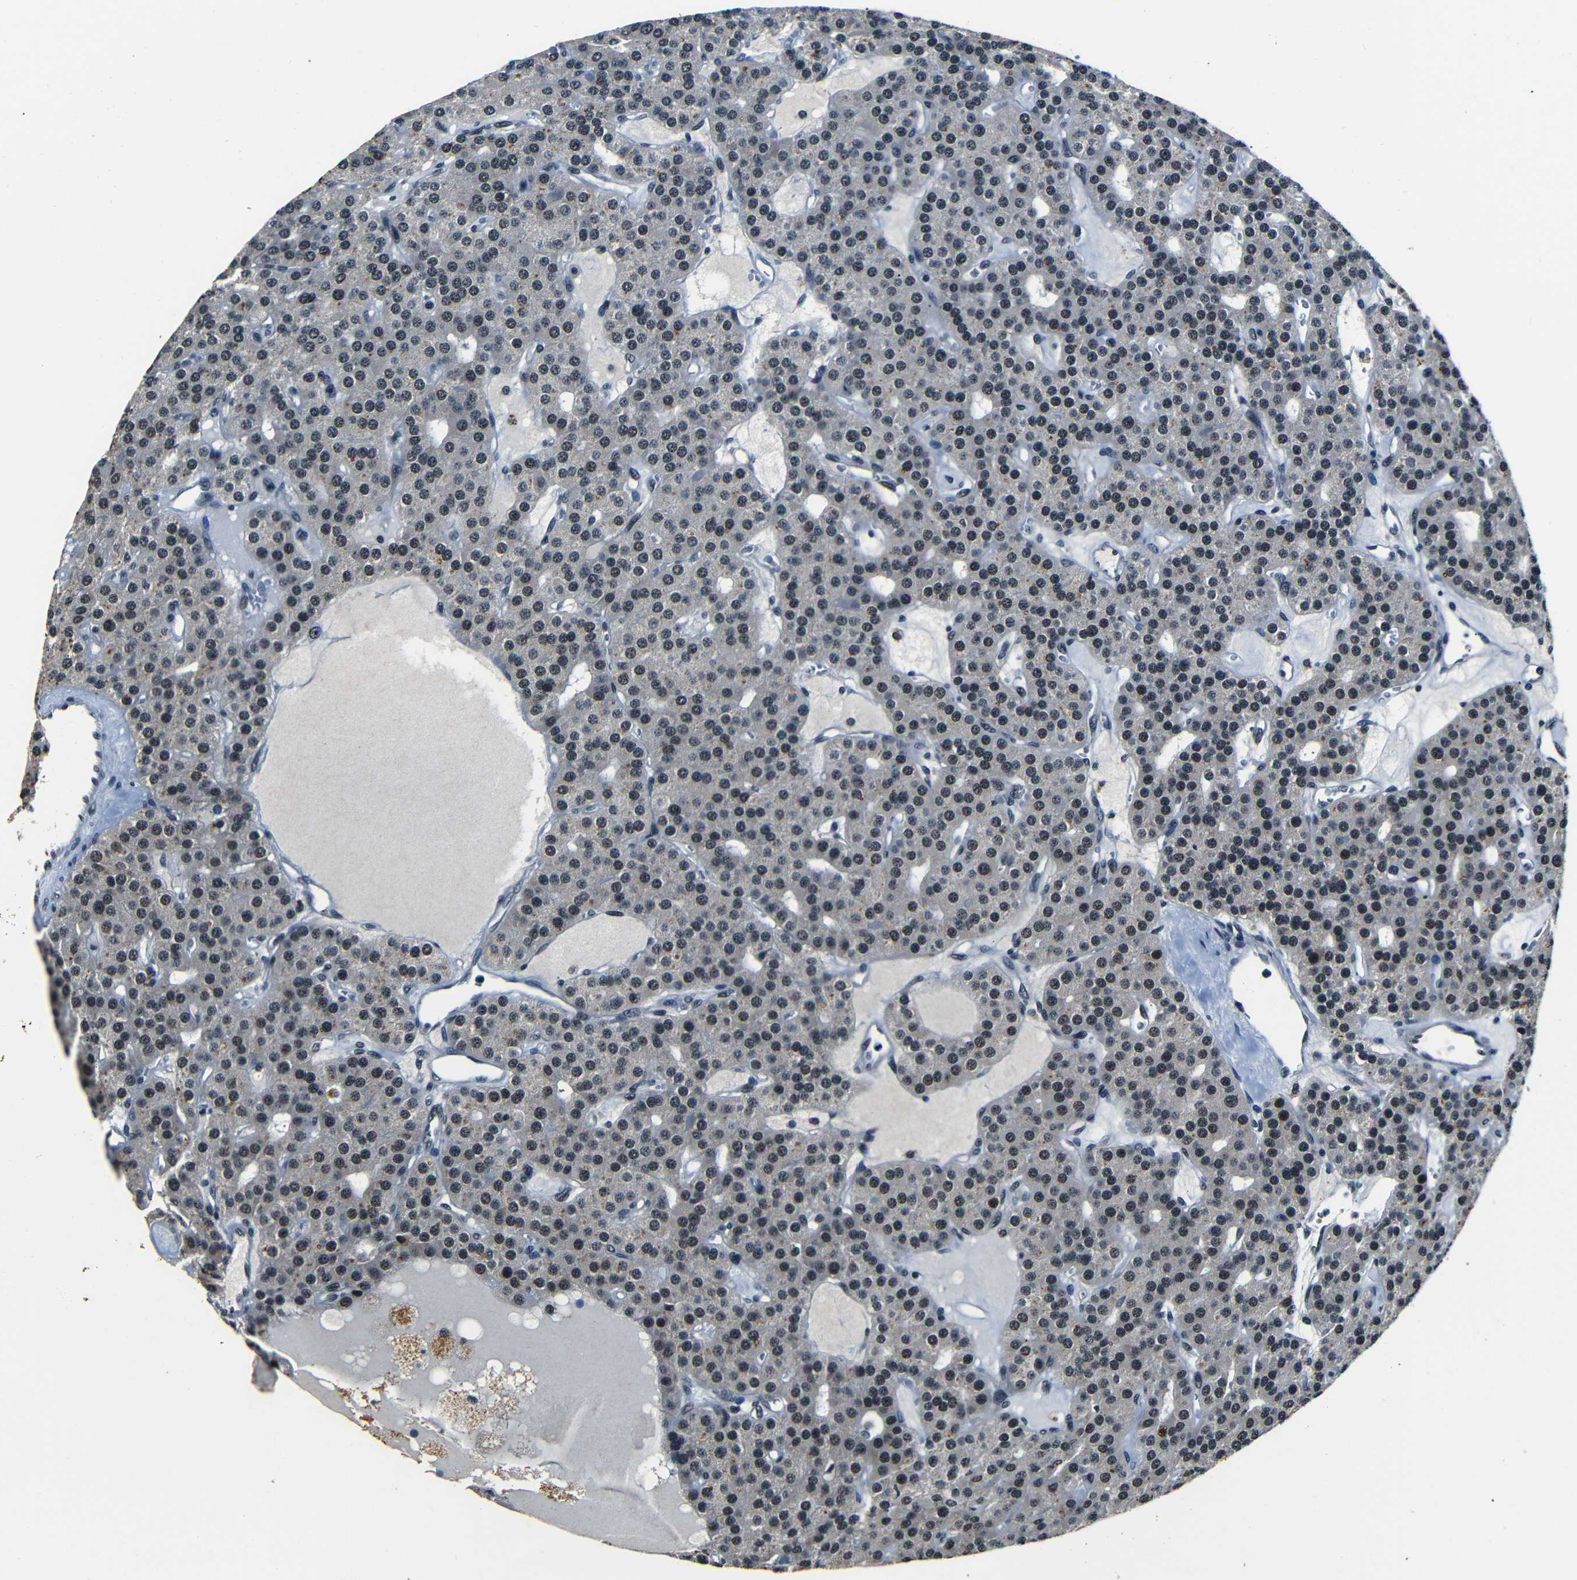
{"staining": {"intensity": "weak", "quantity": ">75%", "location": "cytoplasmic/membranous,nuclear"}, "tissue": "parathyroid gland", "cell_type": "Glandular cells", "image_type": "normal", "snomed": [{"axis": "morphology", "description": "Normal tissue, NOS"}, {"axis": "morphology", "description": "Adenoma, NOS"}, {"axis": "topography", "description": "Parathyroid gland"}], "caption": "Glandular cells exhibit low levels of weak cytoplasmic/membranous,nuclear positivity in about >75% of cells in unremarkable parathyroid gland. (IHC, brightfield microscopy, high magnification).", "gene": "FOXD4L1", "patient": {"sex": "female", "age": 86}}